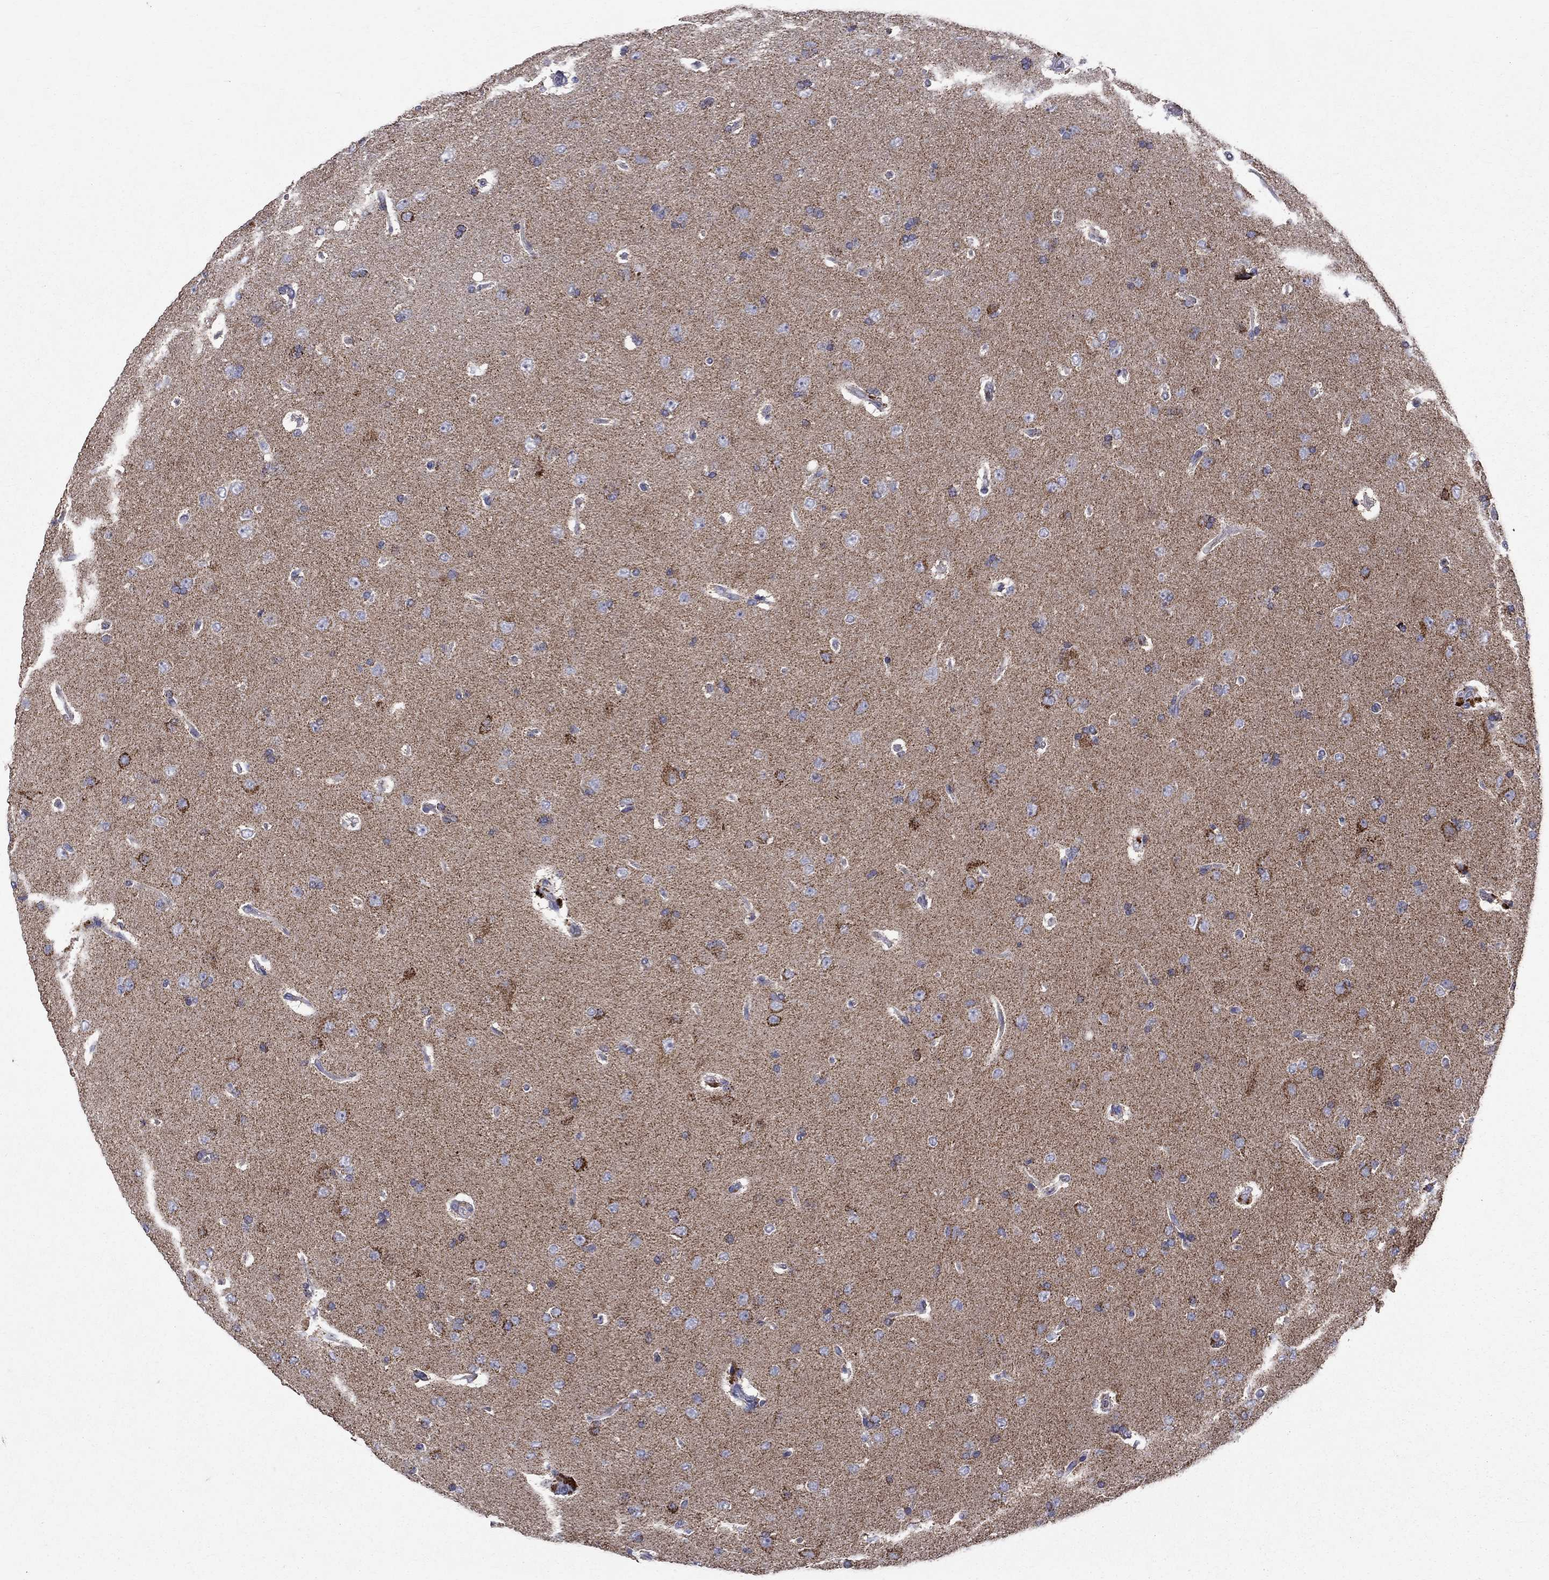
{"staining": {"intensity": "negative", "quantity": "none", "location": "none"}, "tissue": "glioma", "cell_type": "Tumor cells", "image_type": "cancer", "snomed": [{"axis": "morphology", "description": "Glioma, malignant, NOS"}, {"axis": "topography", "description": "Cerebral cortex"}], "caption": "DAB immunohistochemical staining of malignant glioma demonstrates no significant expression in tumor cells.", "gene": "SLC4A10", "patient": {"sex": "male", "age": 58}}